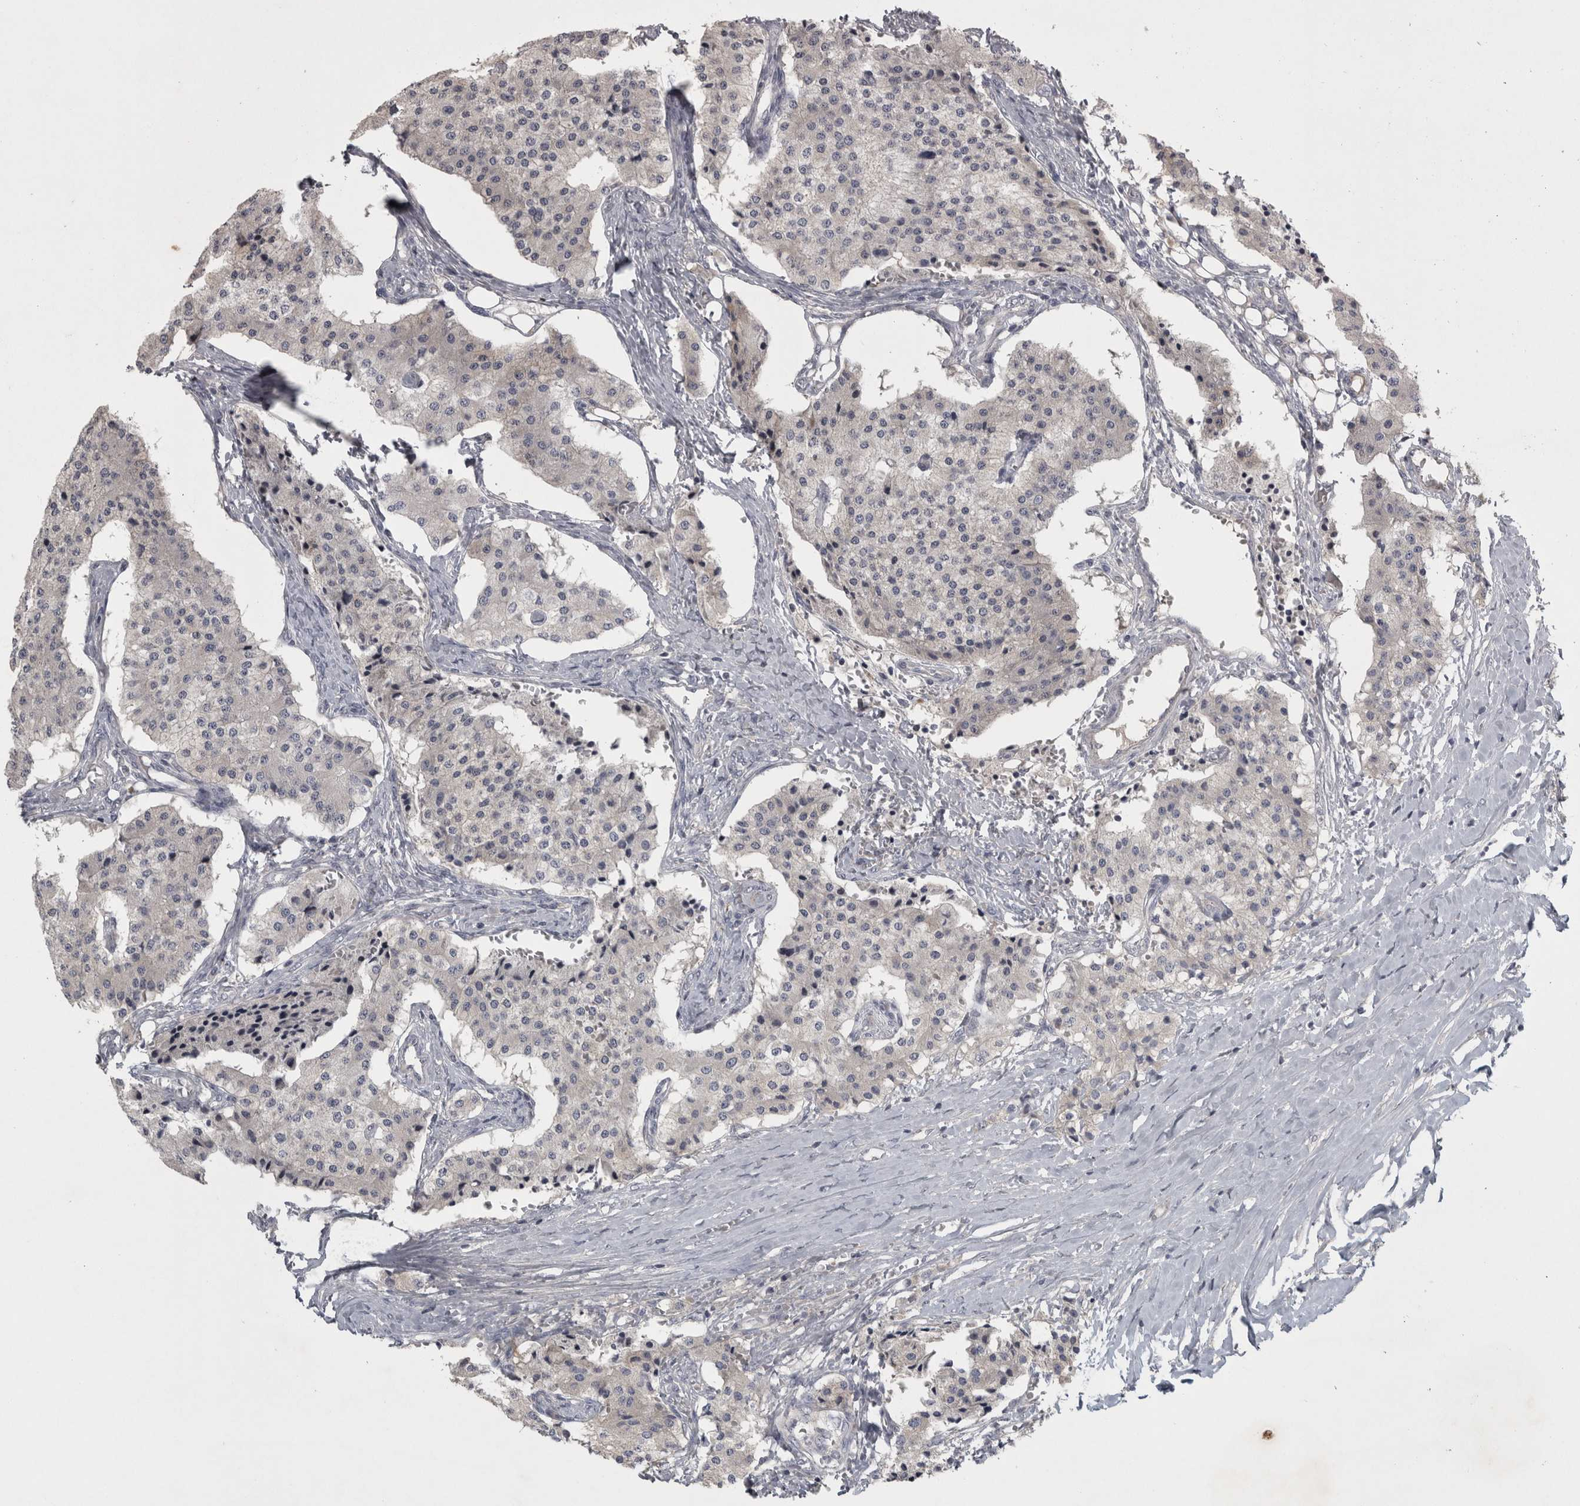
{"staining": {"intensity": "negative", "quantity": "none", "location": "none"}, "tissue": "carcinoid", "cell_type": "Tumor cells", "image_type": "cancer", "snomed": [{"axis": "morphology", "description": "Carcinoid, malignant, NOS"}, {"axis": "topography", "description": "Colon"}], "caption": "This photomicrograph is of malignant carcinoid stained with immunohistochemistry (IHC) to label a protein in brown with the nuclei are counter-stained blue. There is no expression in tumor cells.", "gene": "ENPP7", "patient": {"sex": "female", "age": 52}}